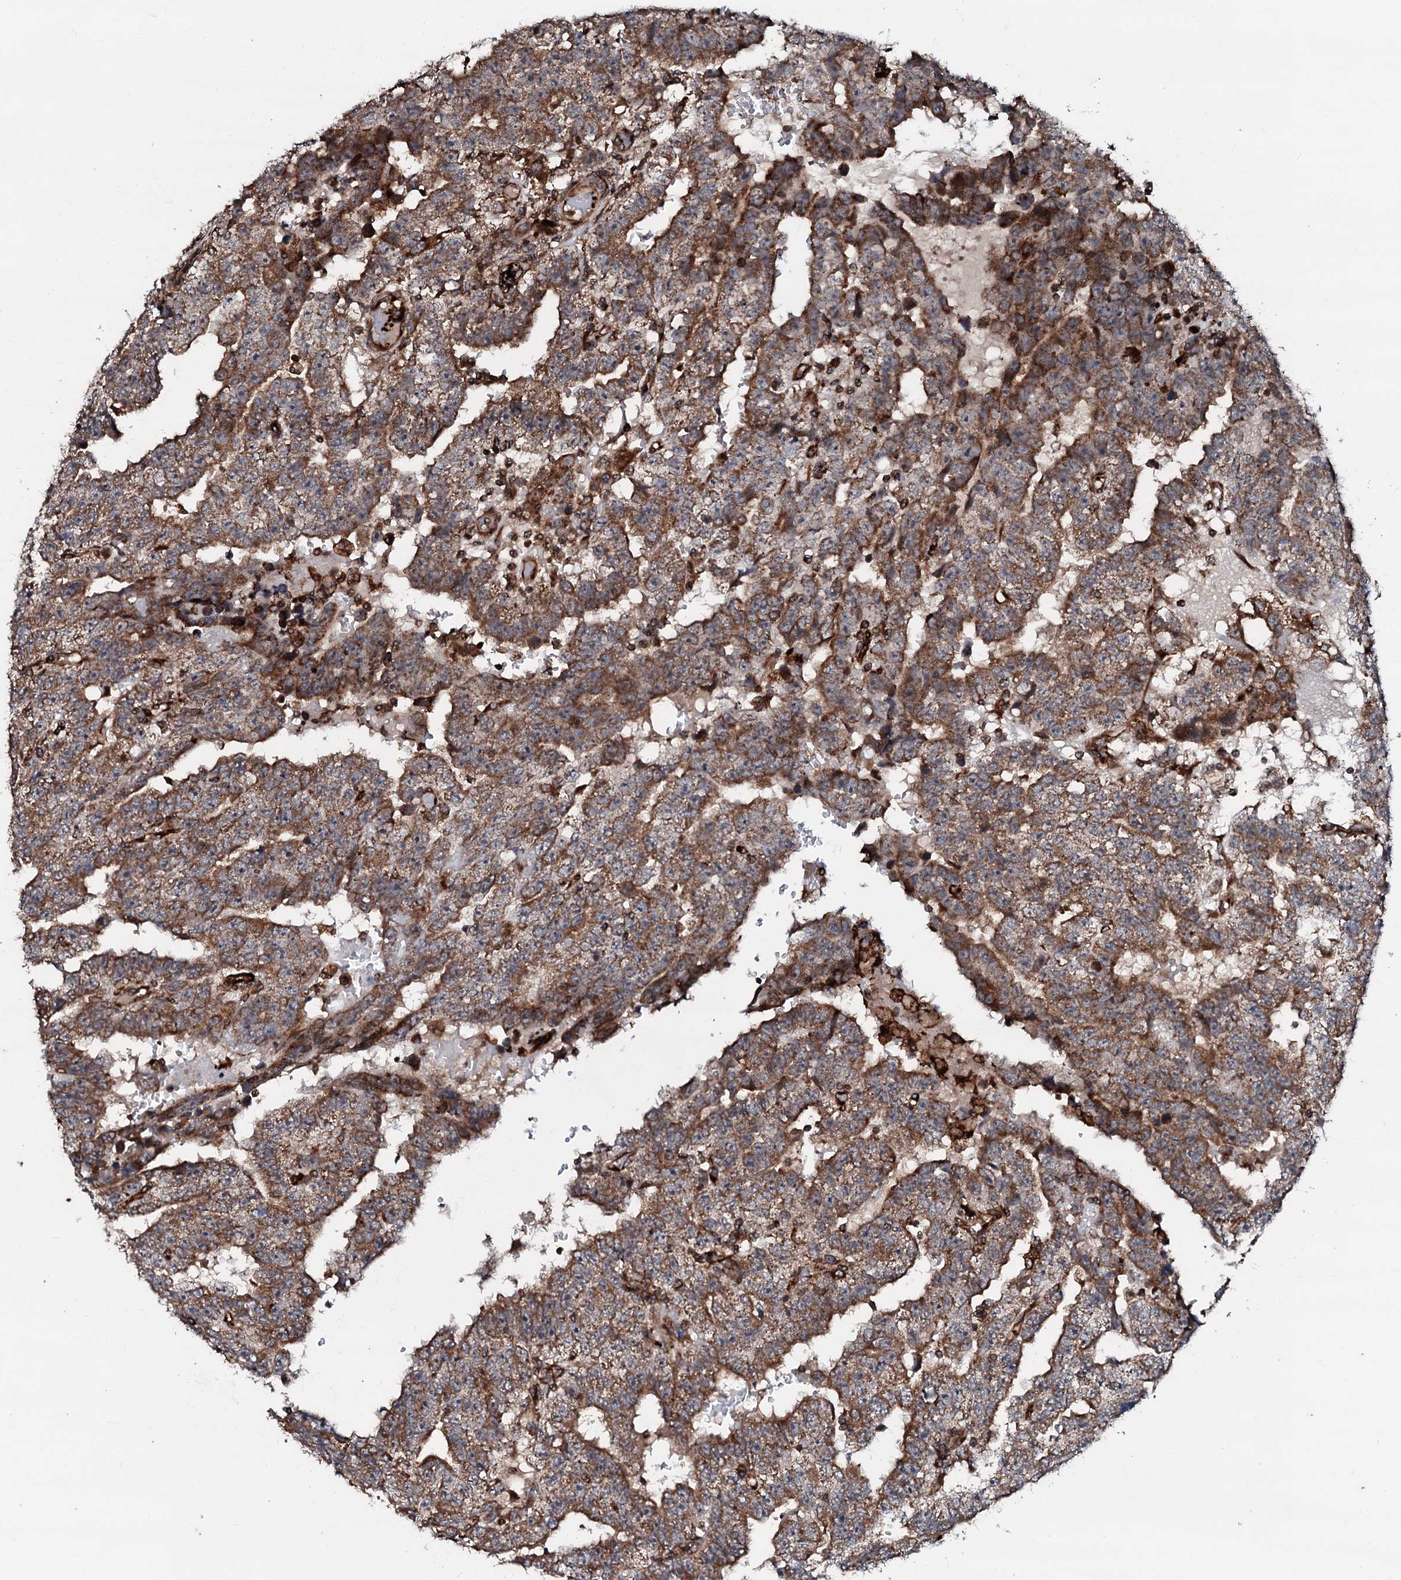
{"staining": {"intensity": "moderate", "quantity": ">75%", "location": "cytoplasmic/membranous"}, "tissue": "testis cancer", "cell_type": "Tumor cells", "image_type": "cancer", "snomed": [{"axis": "morphology", "description": "Carcinoma, Embryonal, NOS"}, {"axis": "topography", "description": "Testis"}], "caption": "Immunohistochemical staining of human testis embryonal carcinoma shows medium levels of moderate cytoplasmic/membranous positivity in about >75% of tumor cells.", "gene": "SDHAF2", "patient": {"sex": "male", "age": 25}}